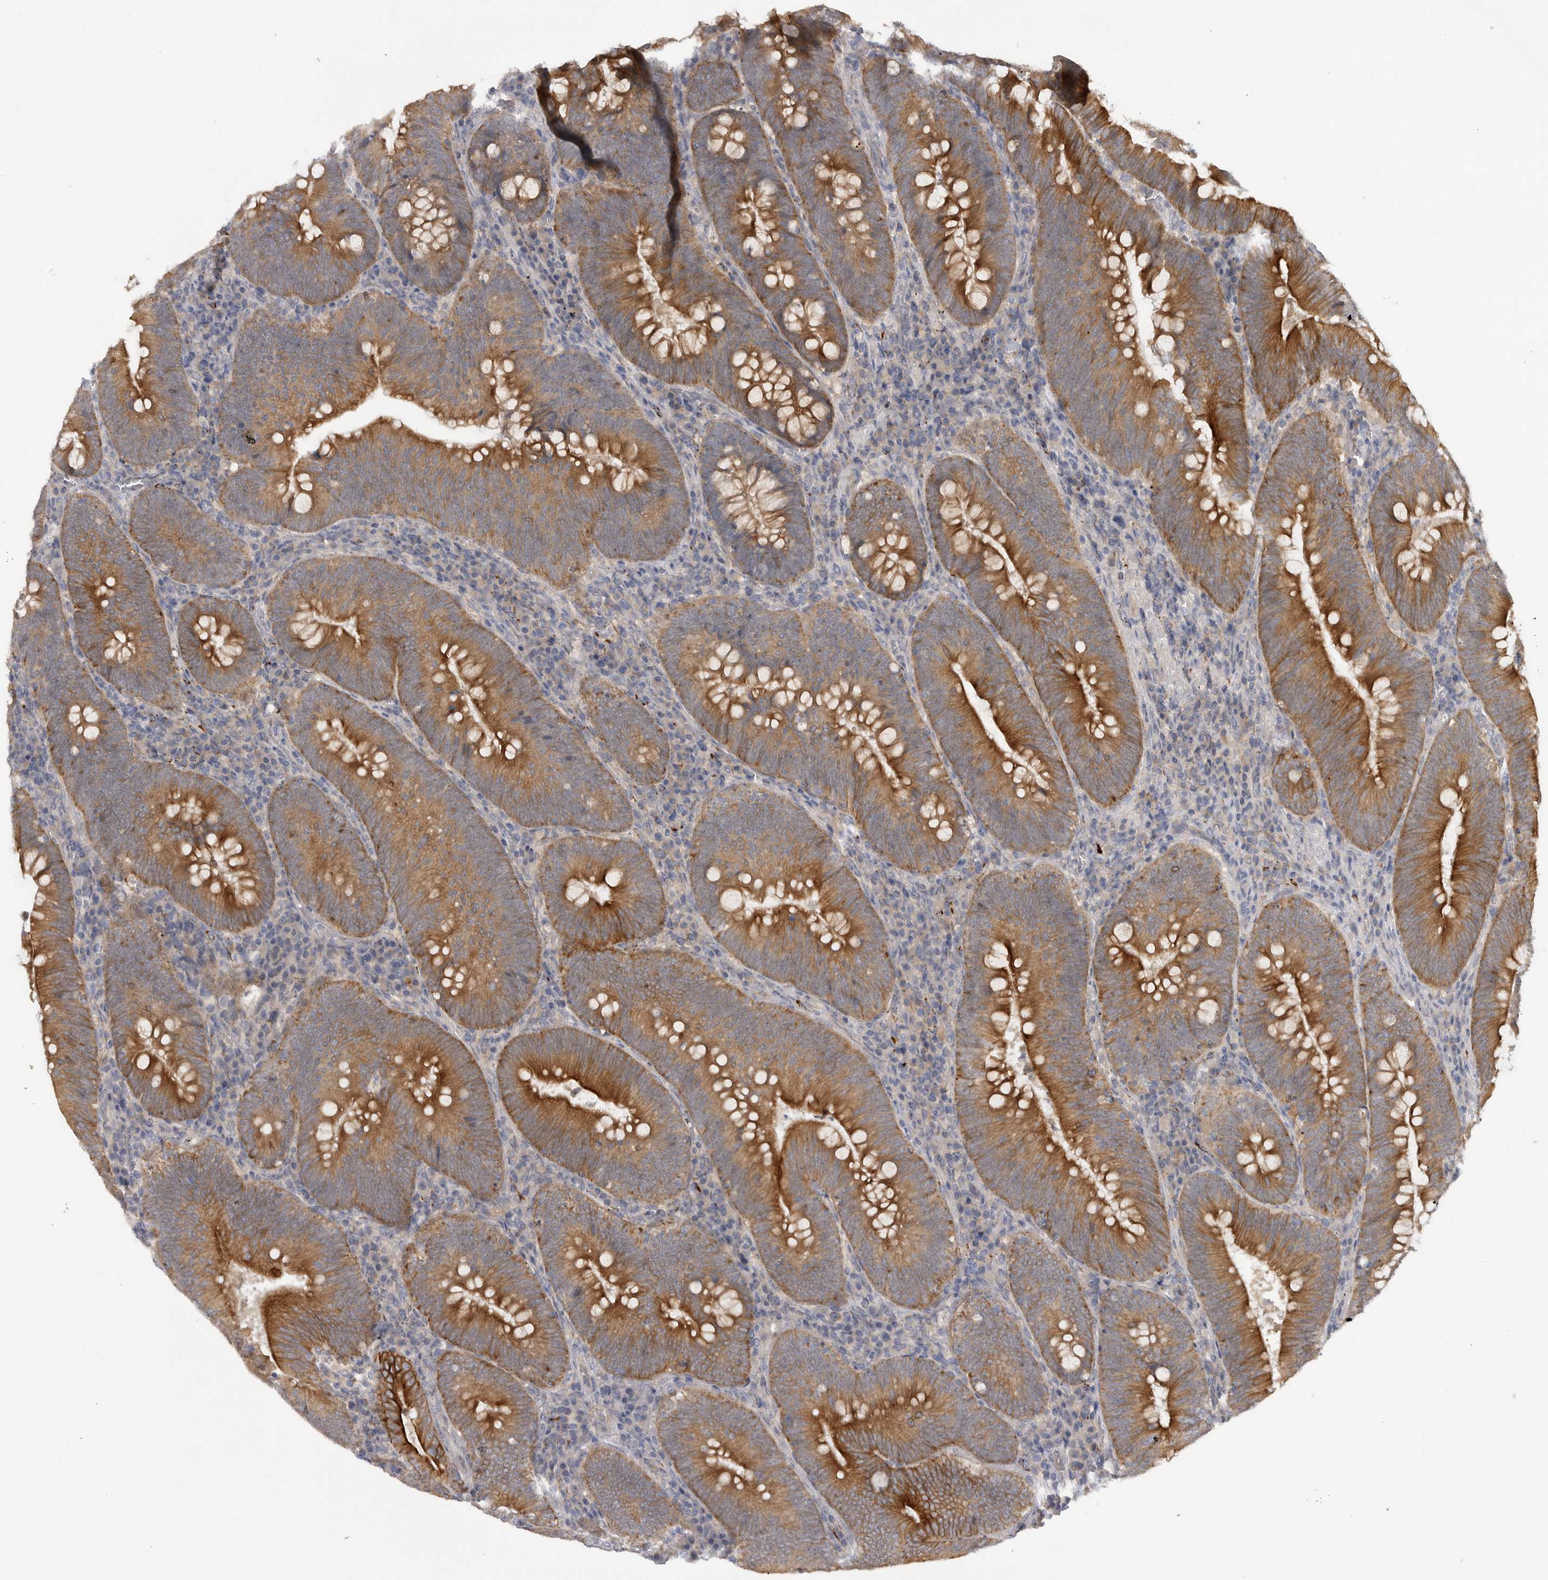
{"staining": {"intensity": "moderate", "quantity": ">75%", "location": "cytoplasmic/membranous"}, "tissue": "colorectal cancer", "cell_type": "Tumor cells", "image_type": "cancer", "snomed": [{"axis": "morphology", "description": "Normal tissue, NOS"}, {"axis": "topography", "description": "Colon"}], "caption": "A brown stain labels moderate cytoplasmic/membranous expression of a protein in human colorectal cancer tumor cells. (DAB = brown stain, brightfield microscopy at high magnification).", "gene": "DHDDS", "patient": {"sex": "female", "age": 82}}